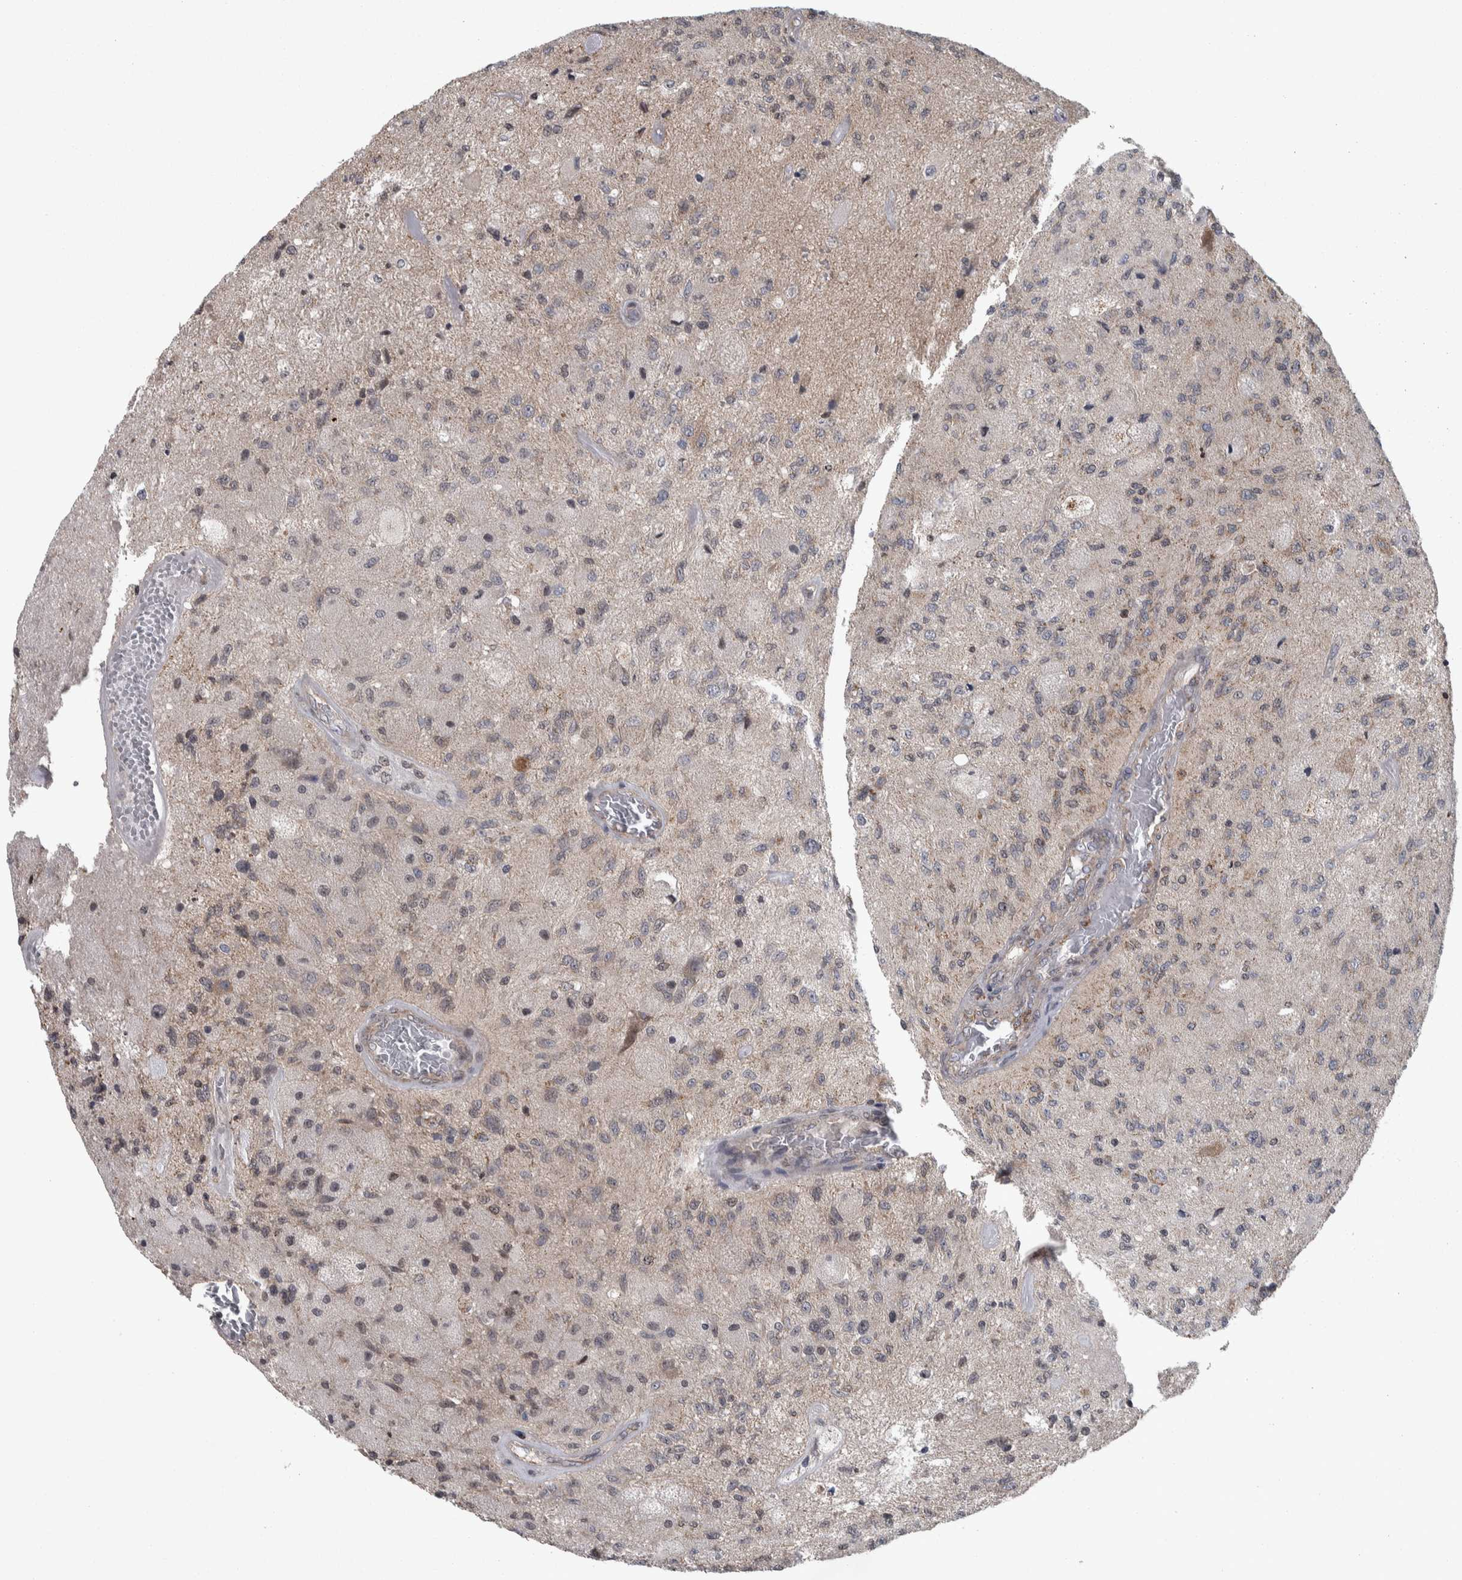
{"staining": {"intensity": "weak", "quantity": "<25%", "location": "cytoplasmic/membranous"}, "tissue": "glioma", "cell_type": "Tumor cells", "image_type": "cancer", "snomed": [{"axis": "morphology", "description": "Normal tissue, NOS"}, {"axis": "morphology", "description": "Glioma, malignant, High grade"}, {"axis": "topography", "description": "Cerebral cortex"}], "caption": "DAB (3,3'-diaminobenzidine) immunohistochemical staining of malignant glioma (high-grade) displays no significant expression in tumor cells.", "gene": "CWC27", "patient": {"sex": "male", "age": 77}}